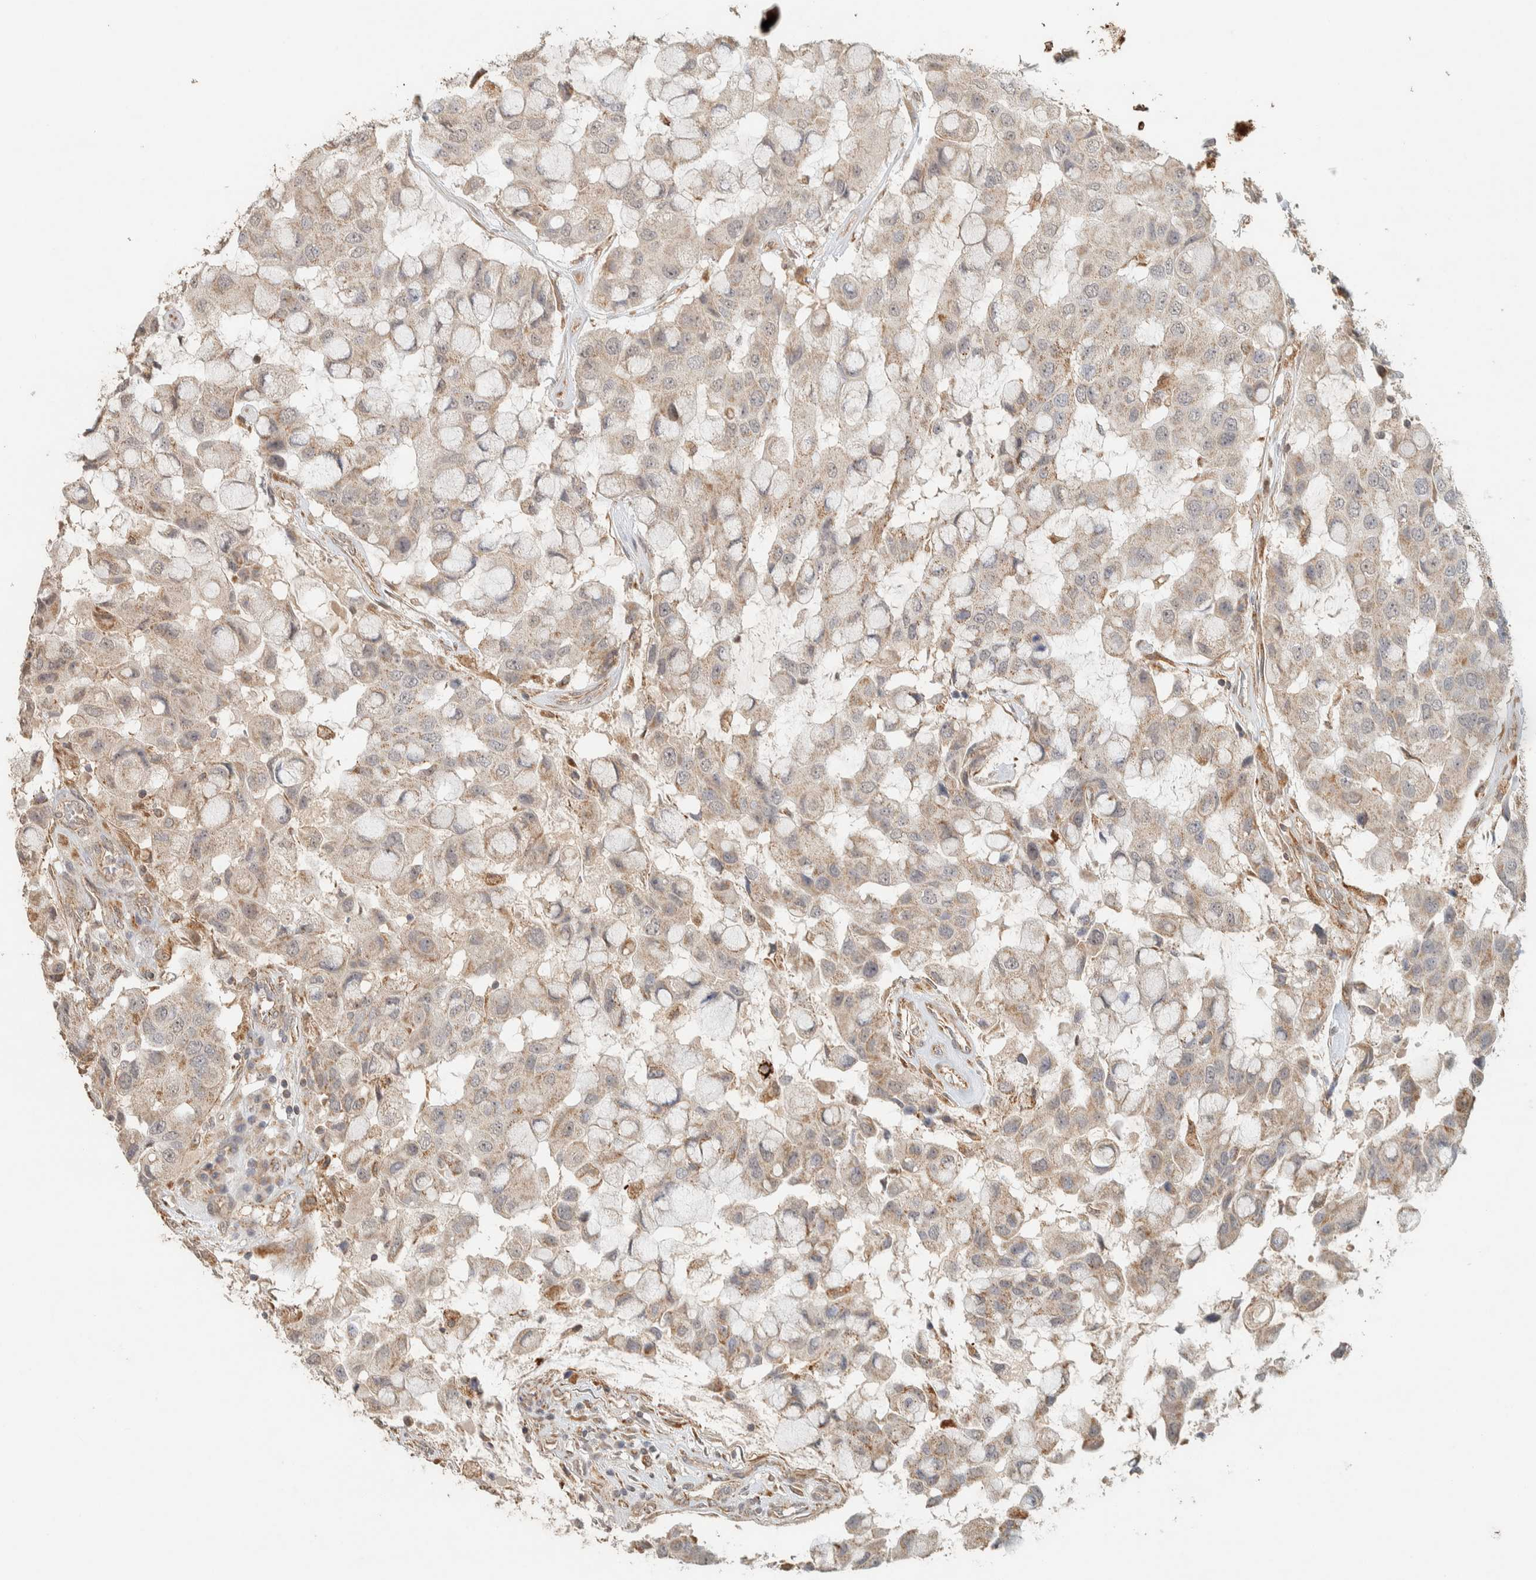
{"staining": {"intensity": "weak", "quantity": ">75%", "location": "cytoplasmic/membranous"}, "tissue": "breast cancer", "cell_type": "Tumor cells", "image_type": "cancer", "snomed": [{"axis": "morphology", "description": "Duct carcinoma"}, {"axis": "topography", "description": "Breast"}], "caption": "Immunohistochemistry (IHC) (DAB) staining of breast cancer (intraductal carcinoma) displays weak cytoplasmic/membranous protein expression in about >75% of tumor cells.", "gene": "PDE7B", "patient": {"sex": "female", "age": 27}}